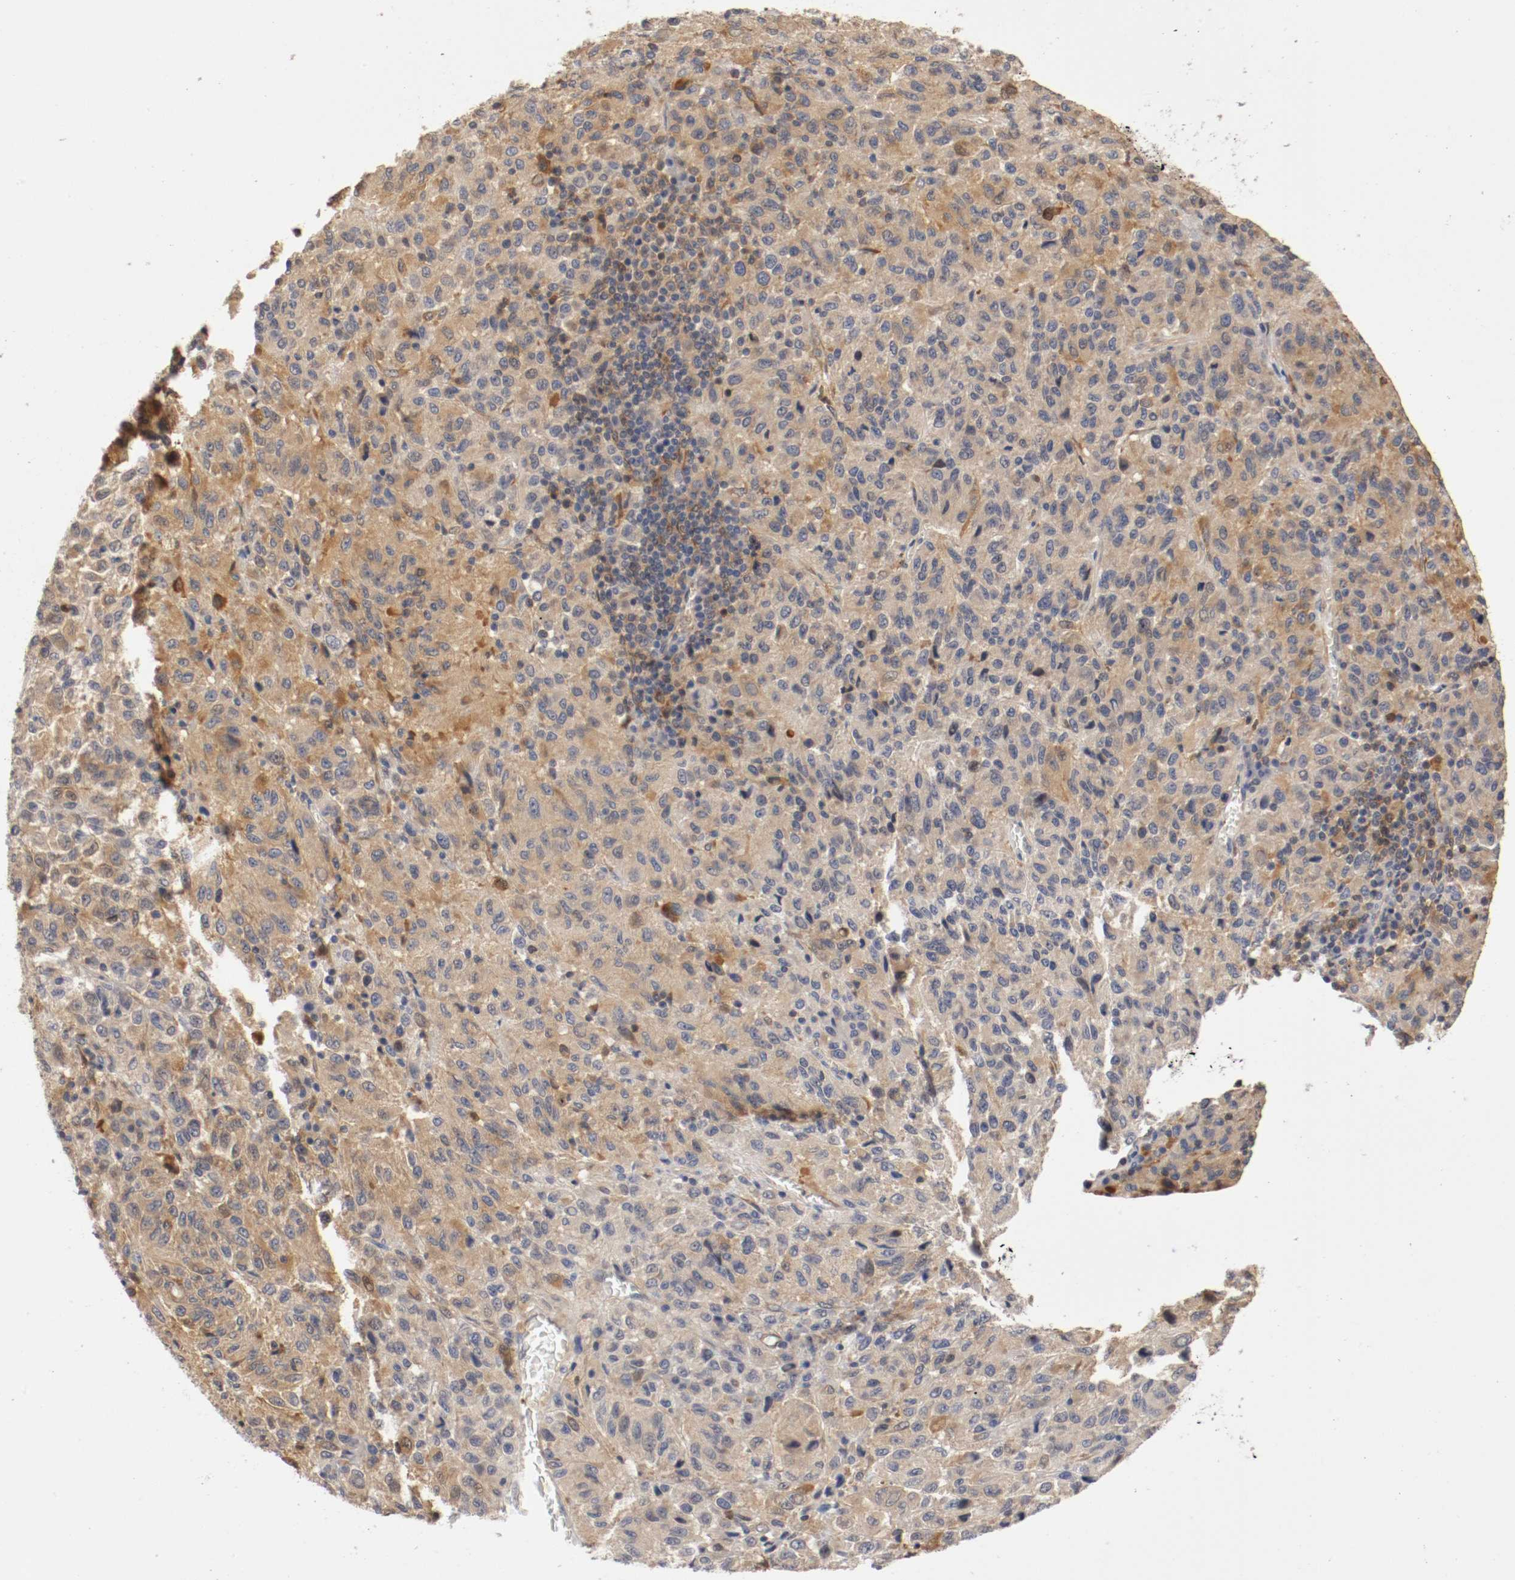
{"staining": {"intensity": "weak", "quantity": ">75%", "location": "cytoplasmic/membranous"}, "tissue": "melanoma", "cell_type": "Tumor cells", "image_type": "cancer", "snomed": [{"axis": "morphology", "description": "Malignant melanoma, Metastatic site"}, {"axis": "topography", "description": "Lung"}], "caption": "The photomicrograph demonstrates immunohistochemical staining of malignant melanoma (metastatic site). There is weak cytoplasmic/membranous staining is present in about >75% of tumor cells.", "gene": "RBM23", "patient": {"sex": "male", "age": 64}}